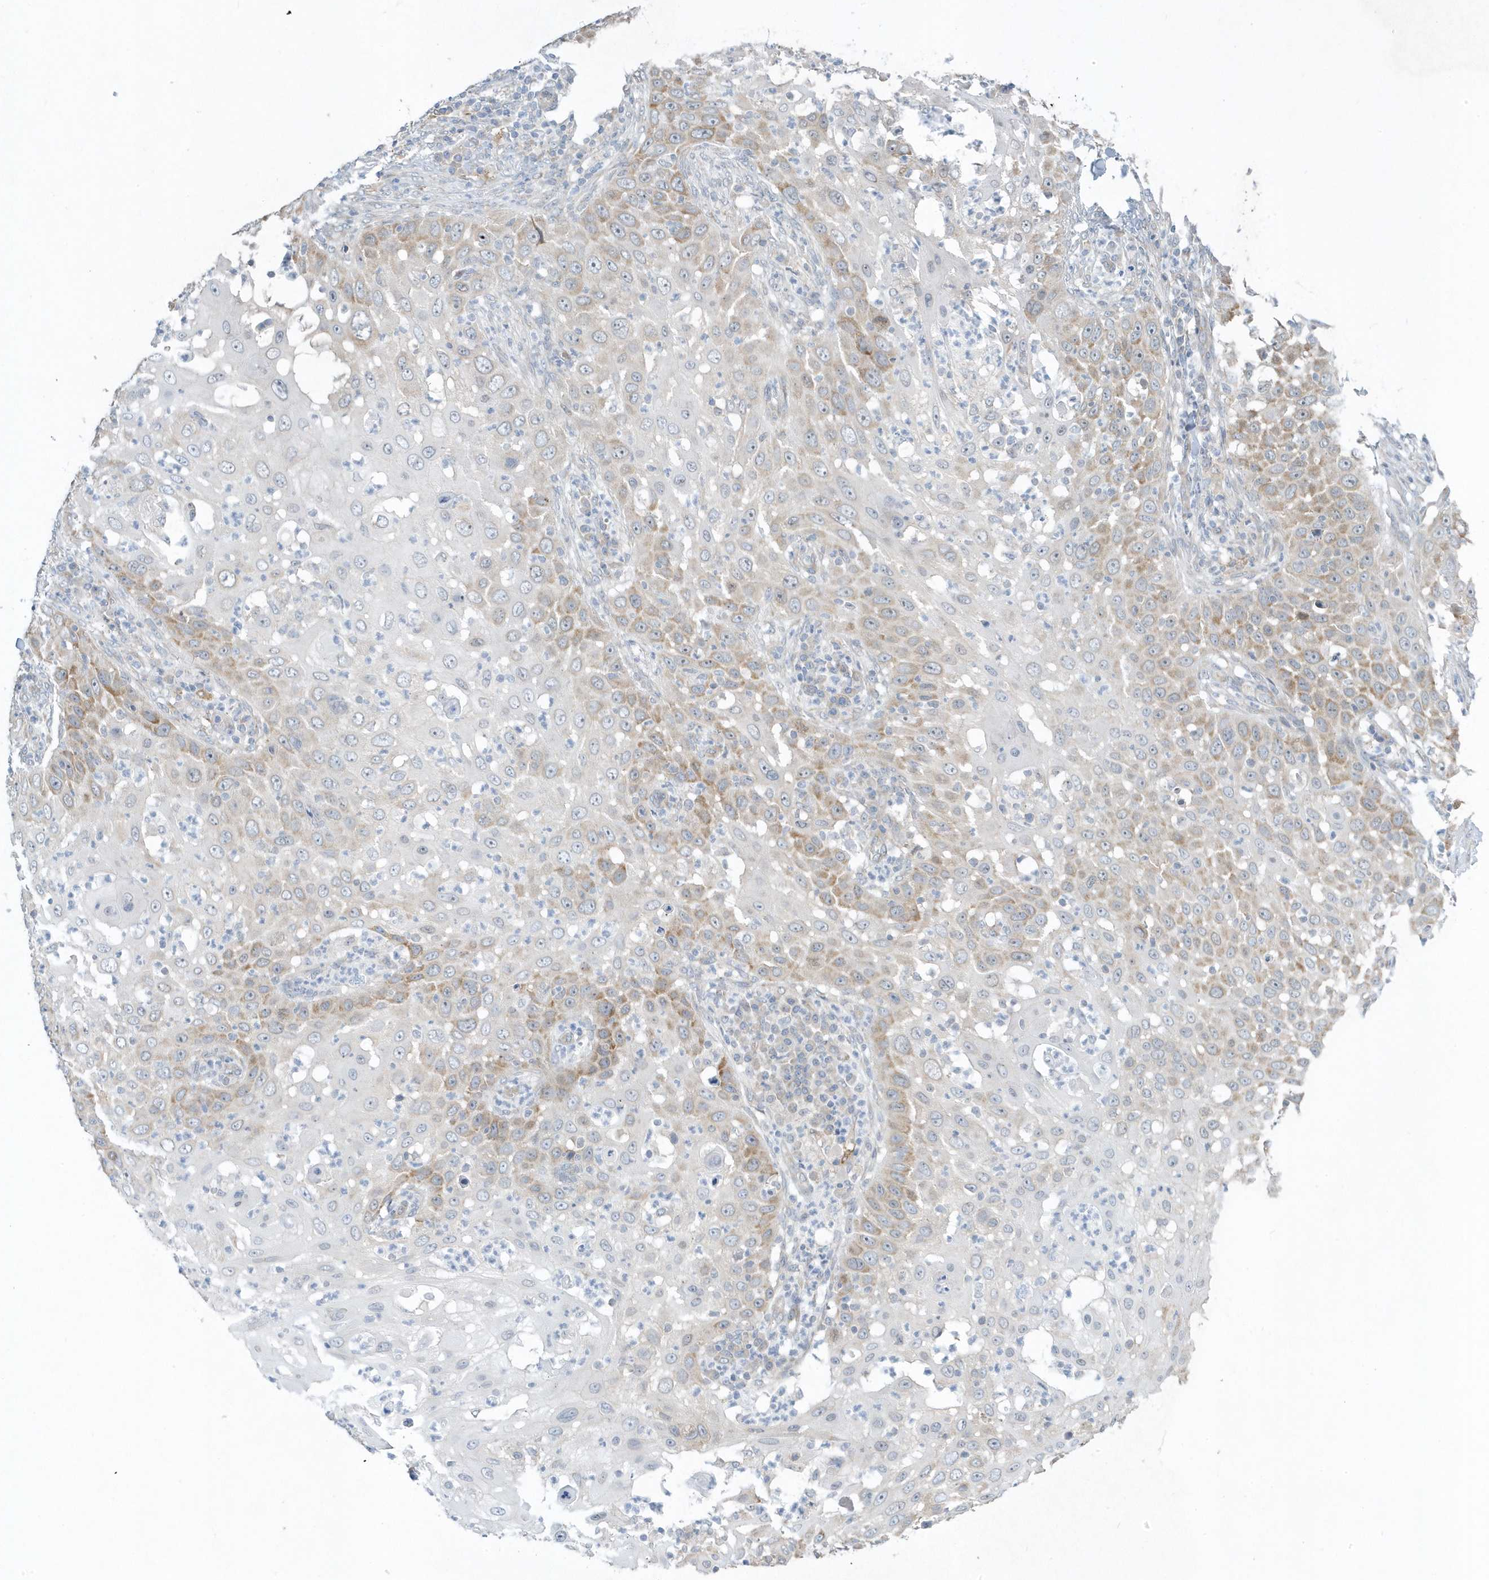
{"staining": {"intensity": "moderate", "quantity": "25%-75%", "location": "cytoplasmic/membranous"}, "tissue": "skin cancer", "cell_type": "Tumor cells", "image_type": "cancer", "snomed": [{"axis": "morphology", "description": "Squamous cell carcinoma, NOS"}, {"axis": "topography", "description": "Skin"}], "caption": "Immunohistochemical staining of human squamous cell carcinoma (skin) exhibits medium levels of moderate cytoplasmic/membranous positivity in approximately 25%-75% of tumor cells. The staining was performed using DAB (3,3'-diaminobenzidine), with brown indicating positive protein expression. Nuclei are stained blue with hematoxylin.", "gene": "SCN3A", "patient": {"sex": "female", "age": 44}}